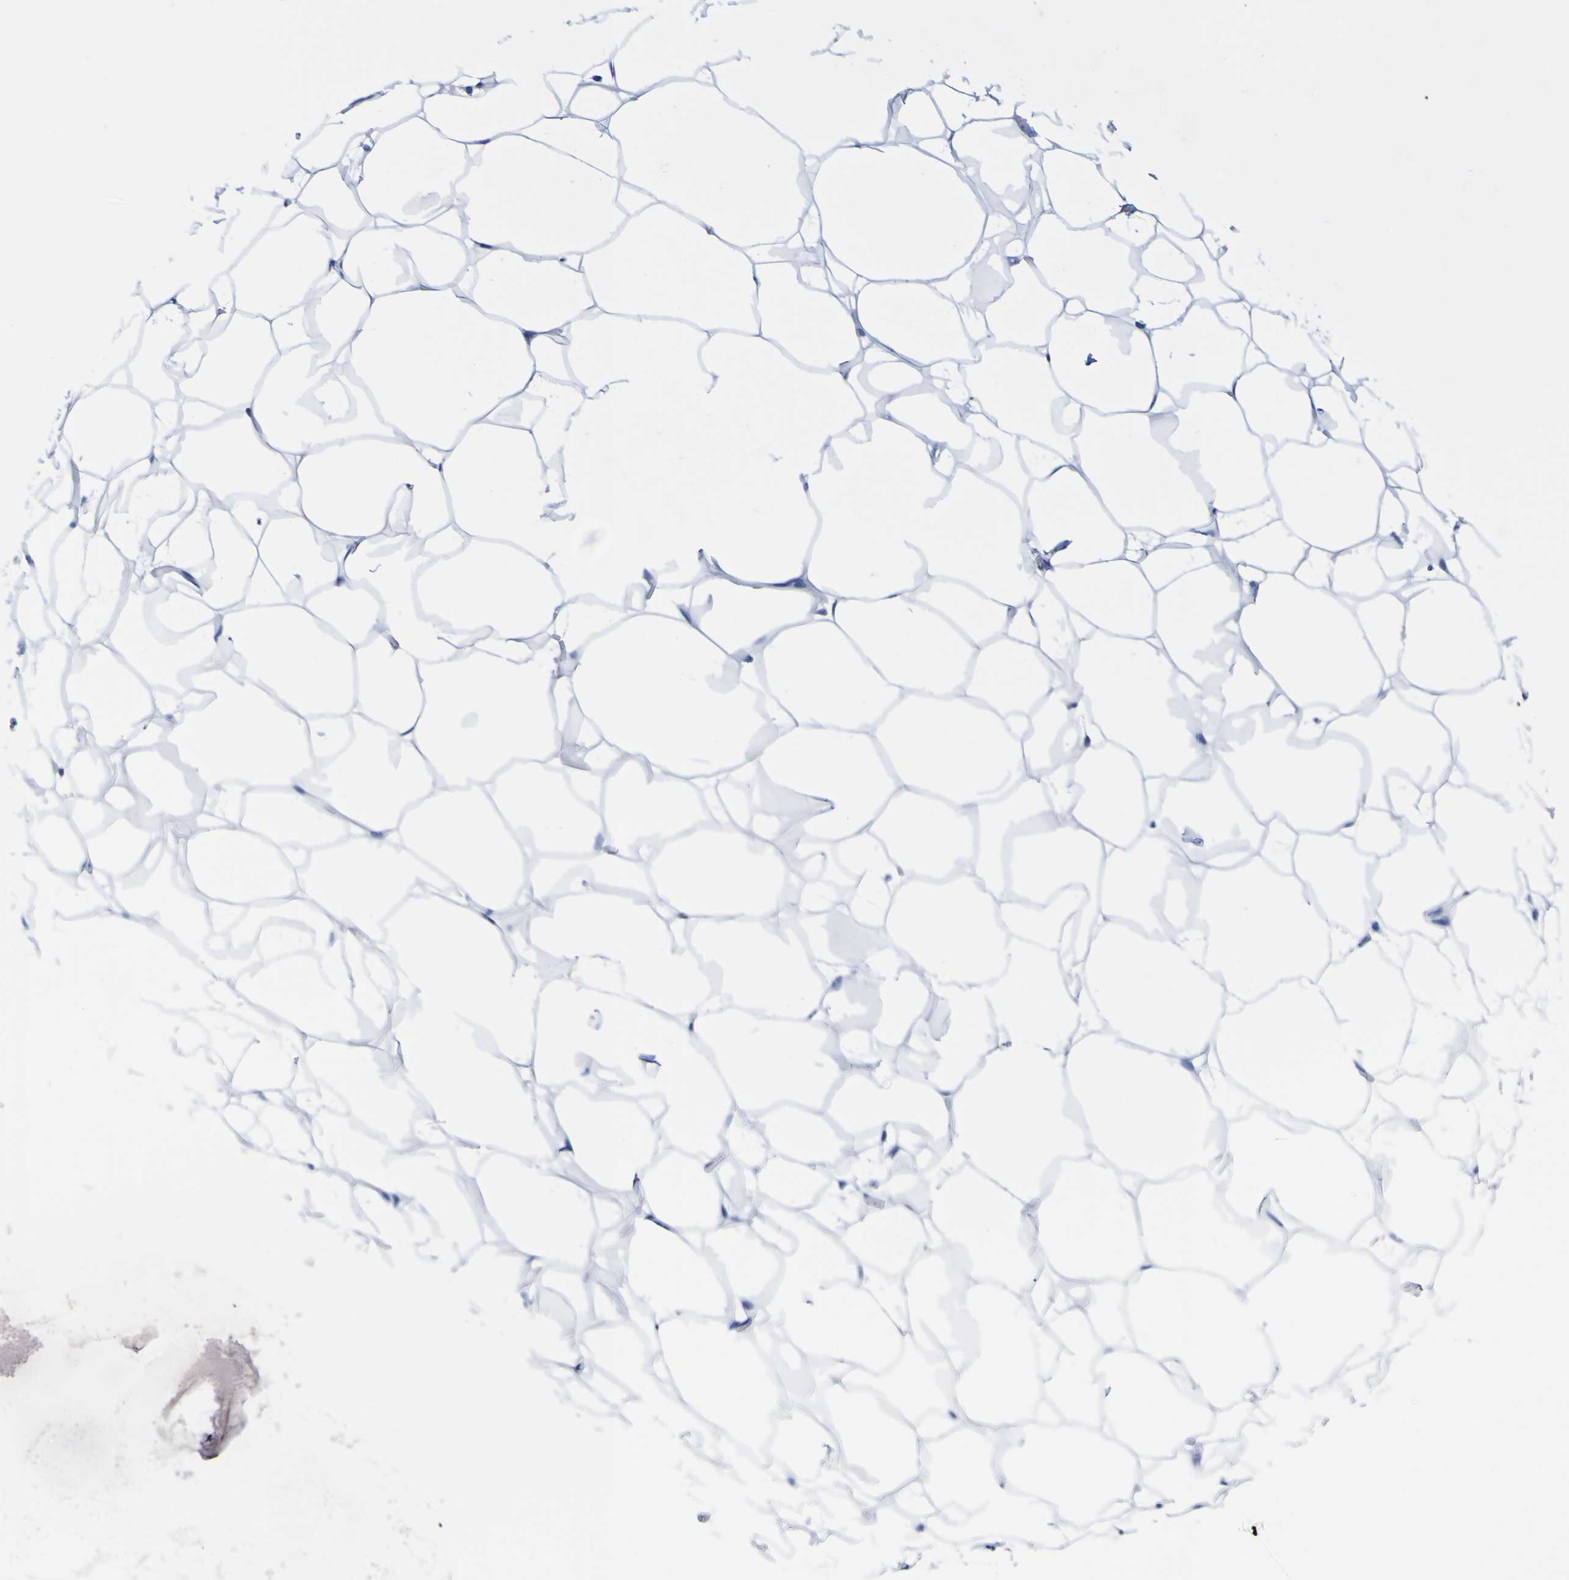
{"staining": {"intensity": "negative", "quantity": "none", "location": "none"}, "tissue": "adipose tissue", "cell_type": "Adipocytes", "image_type": "normal", "snomed": [{"axis": "morphology", "description": "Normal tissue, NOS"}, {"axis": "topography", "description": "Breast"}, {"axis": "topography", "description": "Adipose tissue"}], "caption": "Immunohistochemical staining of normal human adipose tissue displays no significant expression in adipocytes.", "gene": "DPEP1", "patient": {"sex": "female", "age": 25}}